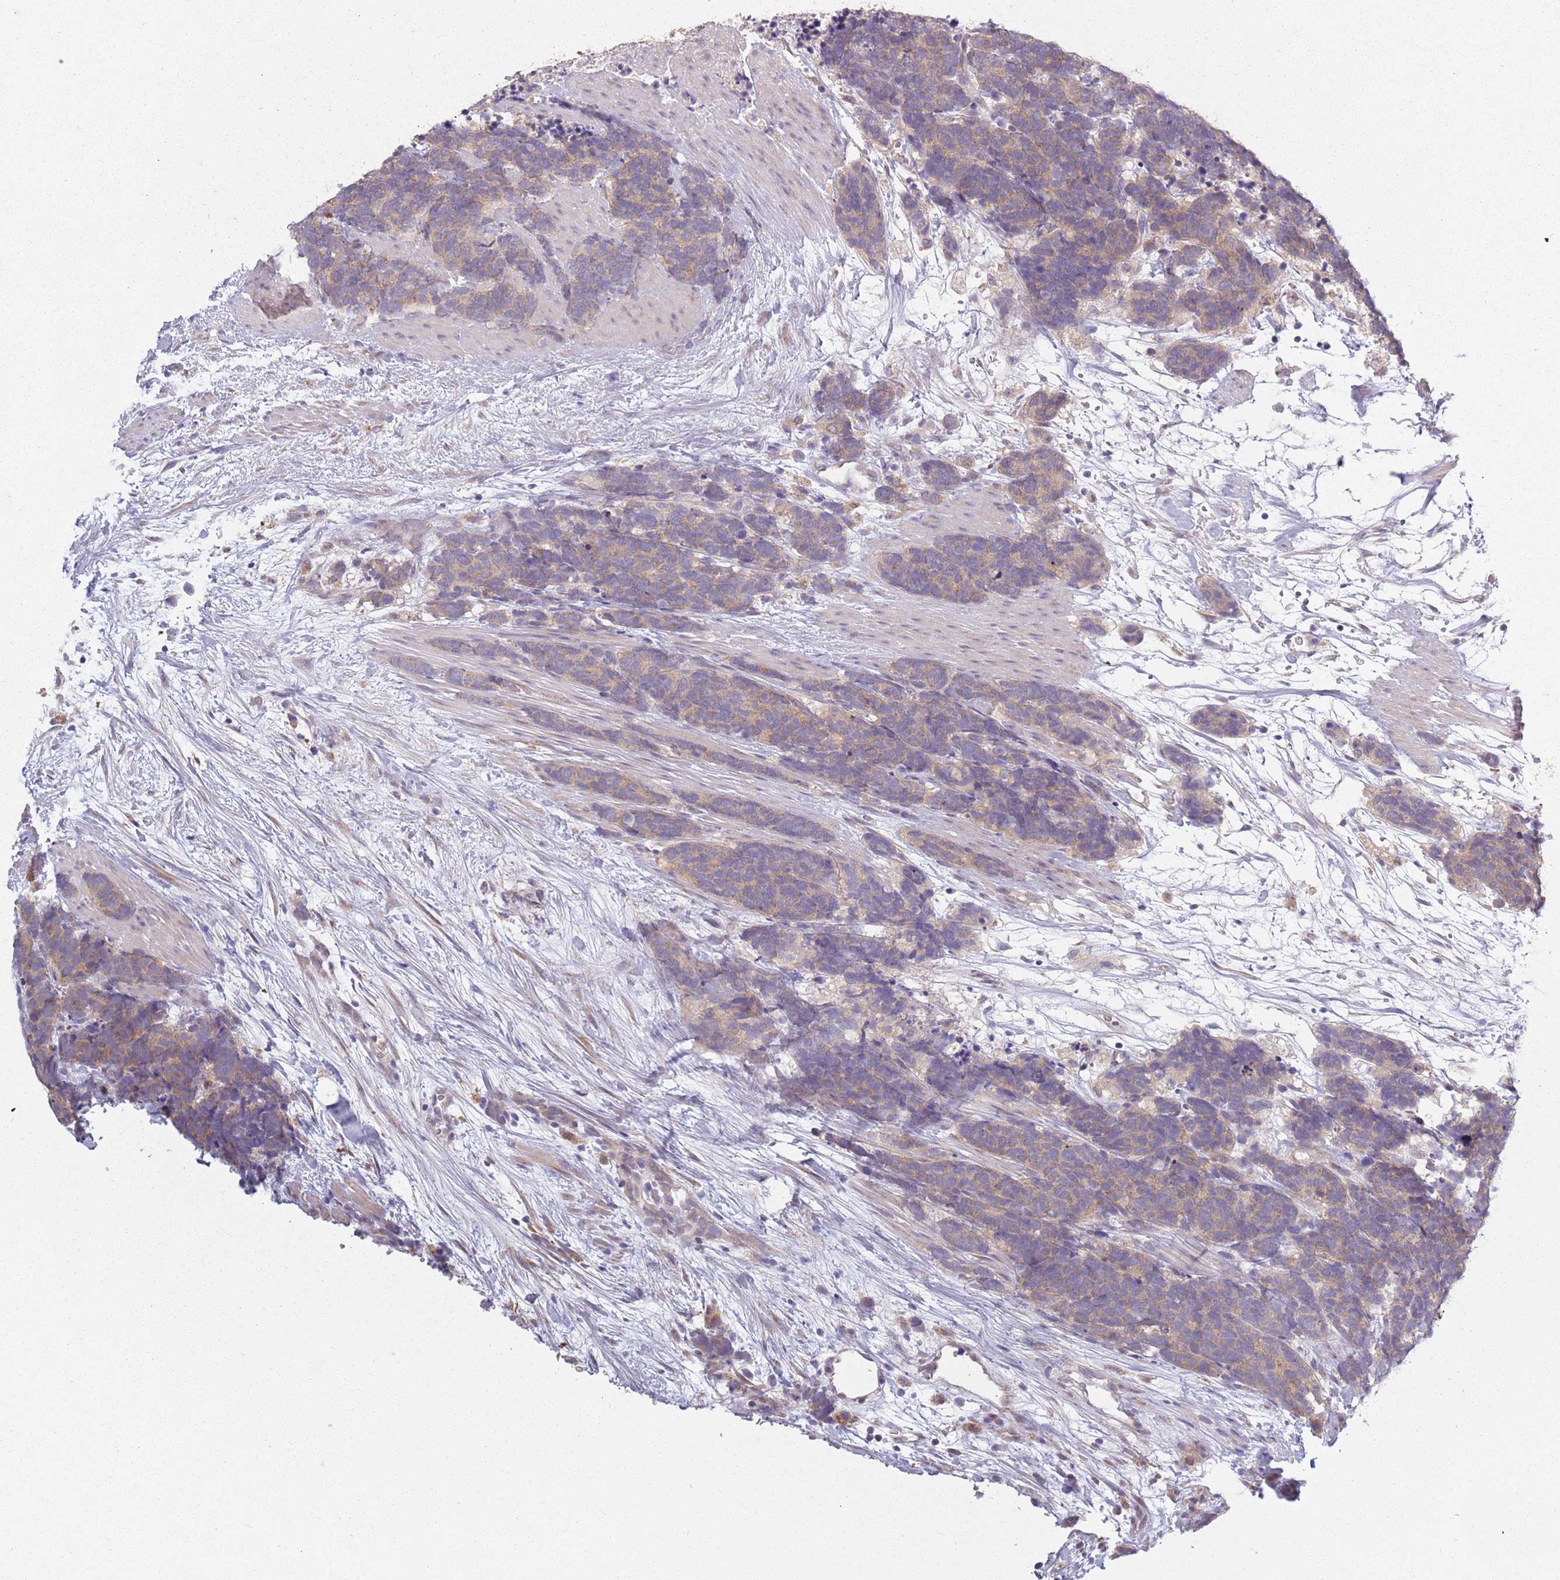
{"staining": {"intensity": "weak", "quantity": "25%-75%", "location": "cytoplasmic/membranous"}, "tissue": "carcinoid", "cell_type": "Tumor cells", "image_type": "cancer", "snomed": [{"axis": "morphology", "description": "Carcinoma, NOS"}, {"axis": "morphology", "description": "Carcinoid, malignant, NOS"}, {"axis": "topography", "description": "Prostate"}], "caption": "The immunohistochemical stain shows weak cytoplasmic/membranous positivity in tumor cells of carcinoma tissue.", "gene": "COQ5", "patient": {"sex": "male", "age": 57}}